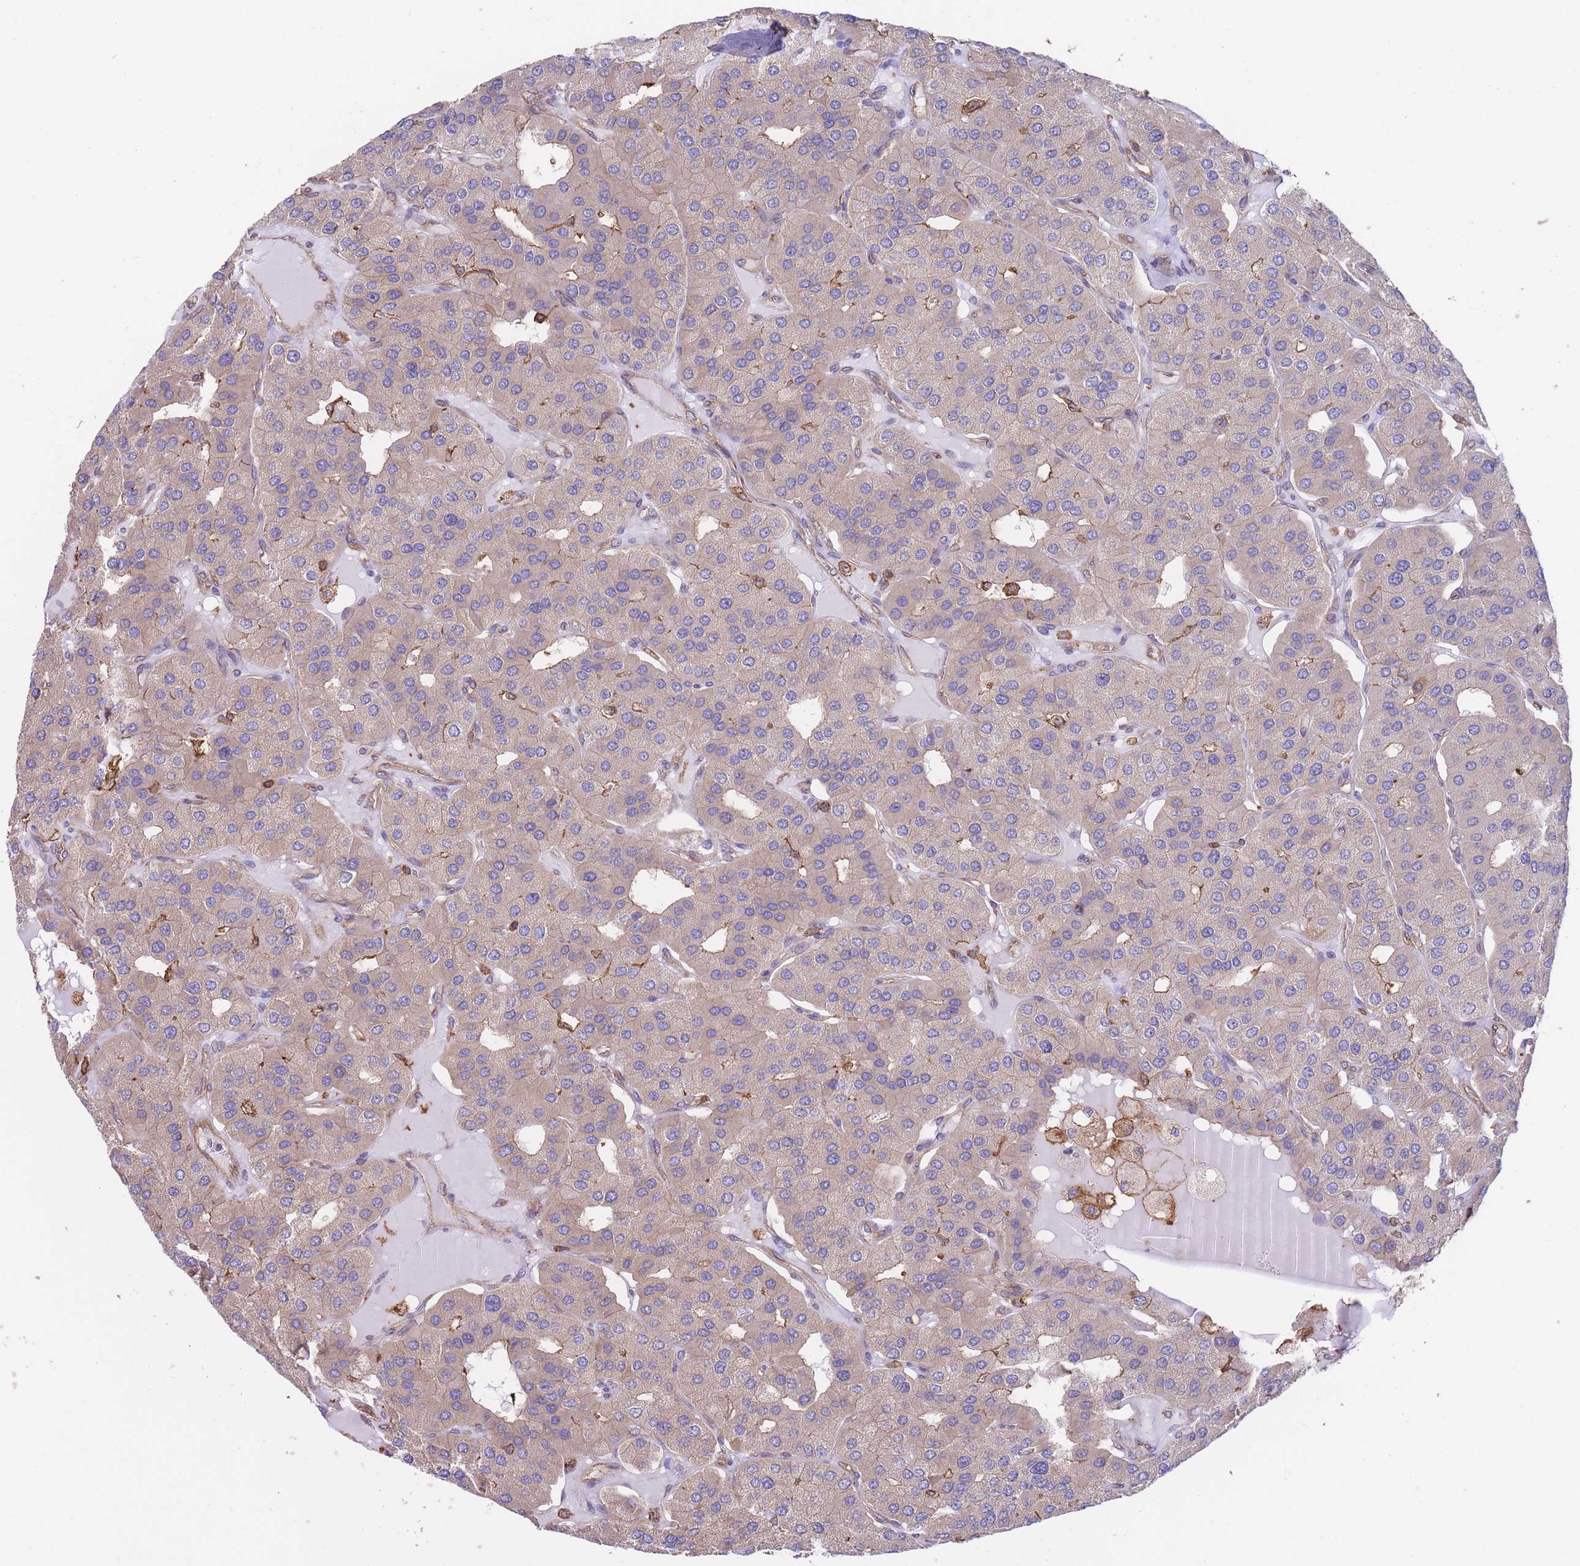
{"staining": {"intensity": "weak", "quantity": ">75%", "location": "cytoplasmic/membranous"}, "tissue": "parathyroid gland", "cell_type": "Glandular cells", "image_type": "normal", "snomed": [{"axis": "morphology", "description": "Normal tissue, NOS"}, {"axis": "morphology", "description": "Adenoma, NOS"}, {"axis": "topography", "description": "Parathyroid gland"}], "caption": "Immunohistochemical staining of normal human parathyroid gland displays >75% levels of weak cytoplasmic/membranous protein expression in about >75% of glandular cells. Nuclei are stained in blue.", "gene": "LRRN4CL", "patient": {"sex": "female", "age": 86}}